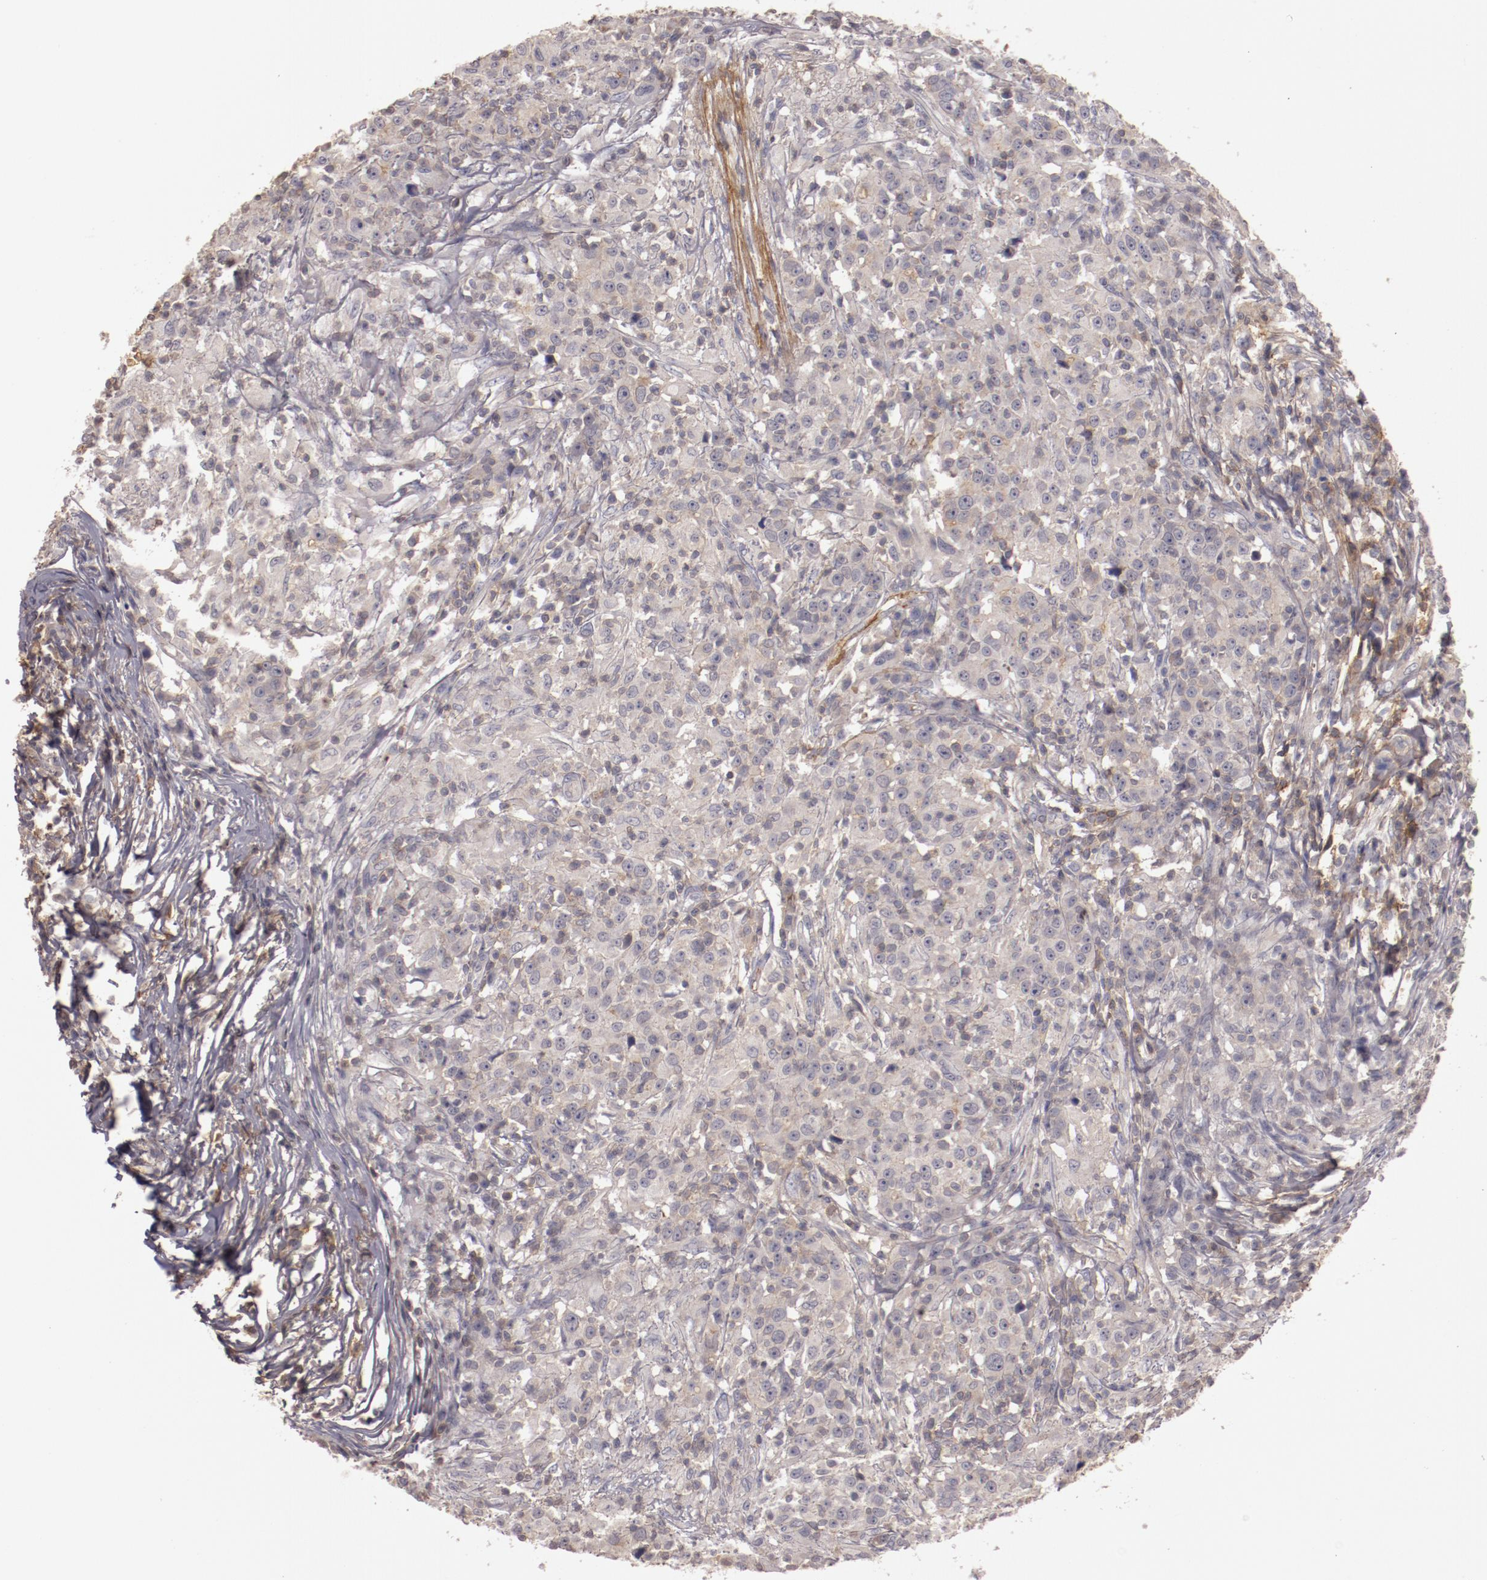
{"staining": {"intensity": "weak", "quantity": "<25%", "location": "cytoplasmic/membranous"}, "tissue": "head and neck cancer", "cell_type": "Tumor cells", "image_type": "cancer", "snomed": [{"axis": "morphology", "description": "Adenocarcinoma, NOS"}, {"axis": "topography", "description": "Salivary gland"}, {"axis": "topography", "description": "Head-Neck"}], "caption": "Immunohistochemical staining of human head and neck cancer (adenocarcinoma) reveals no significant positivity in tumor cells. Nuclei are stained in blue.", "gene": "MBL2", "patient": {"sex": "female", "age": 65}}